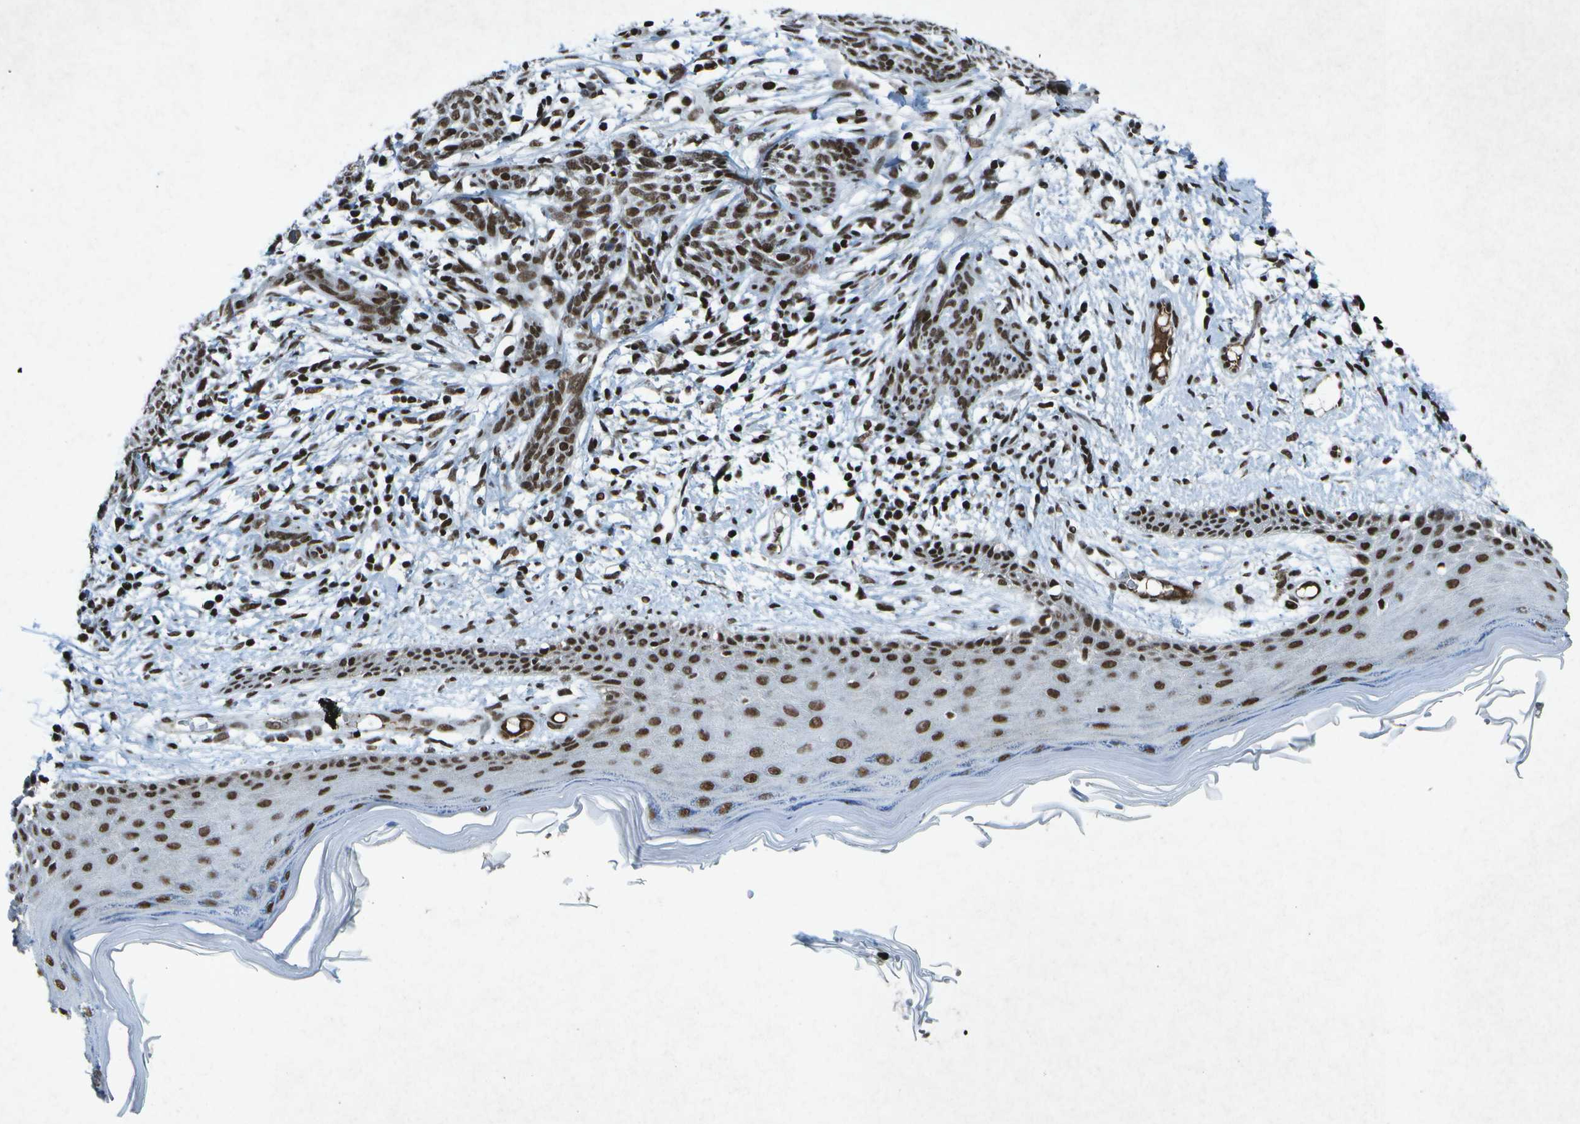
{"staining": {"intensity": "moderate", "quantity": ">75%", "location": "nuclear"}, "tissue": "skin cancer", "cell_type": "Tumor cells", "image_type": "cancer", "snomed": [{"axis": "morphology", "description": "Basal cell carcinoma"}, {"axis": "topography", "description": "Skin"}], "caption": "Immunohistochemical staining of human skin cancer (basal cell carcinoma) demonstrates medium levels of moderate nuclear expression in approximately >75% of tumor cells.", "gene": "MTA2", "patient": {"sex": "female", "age": 59}}